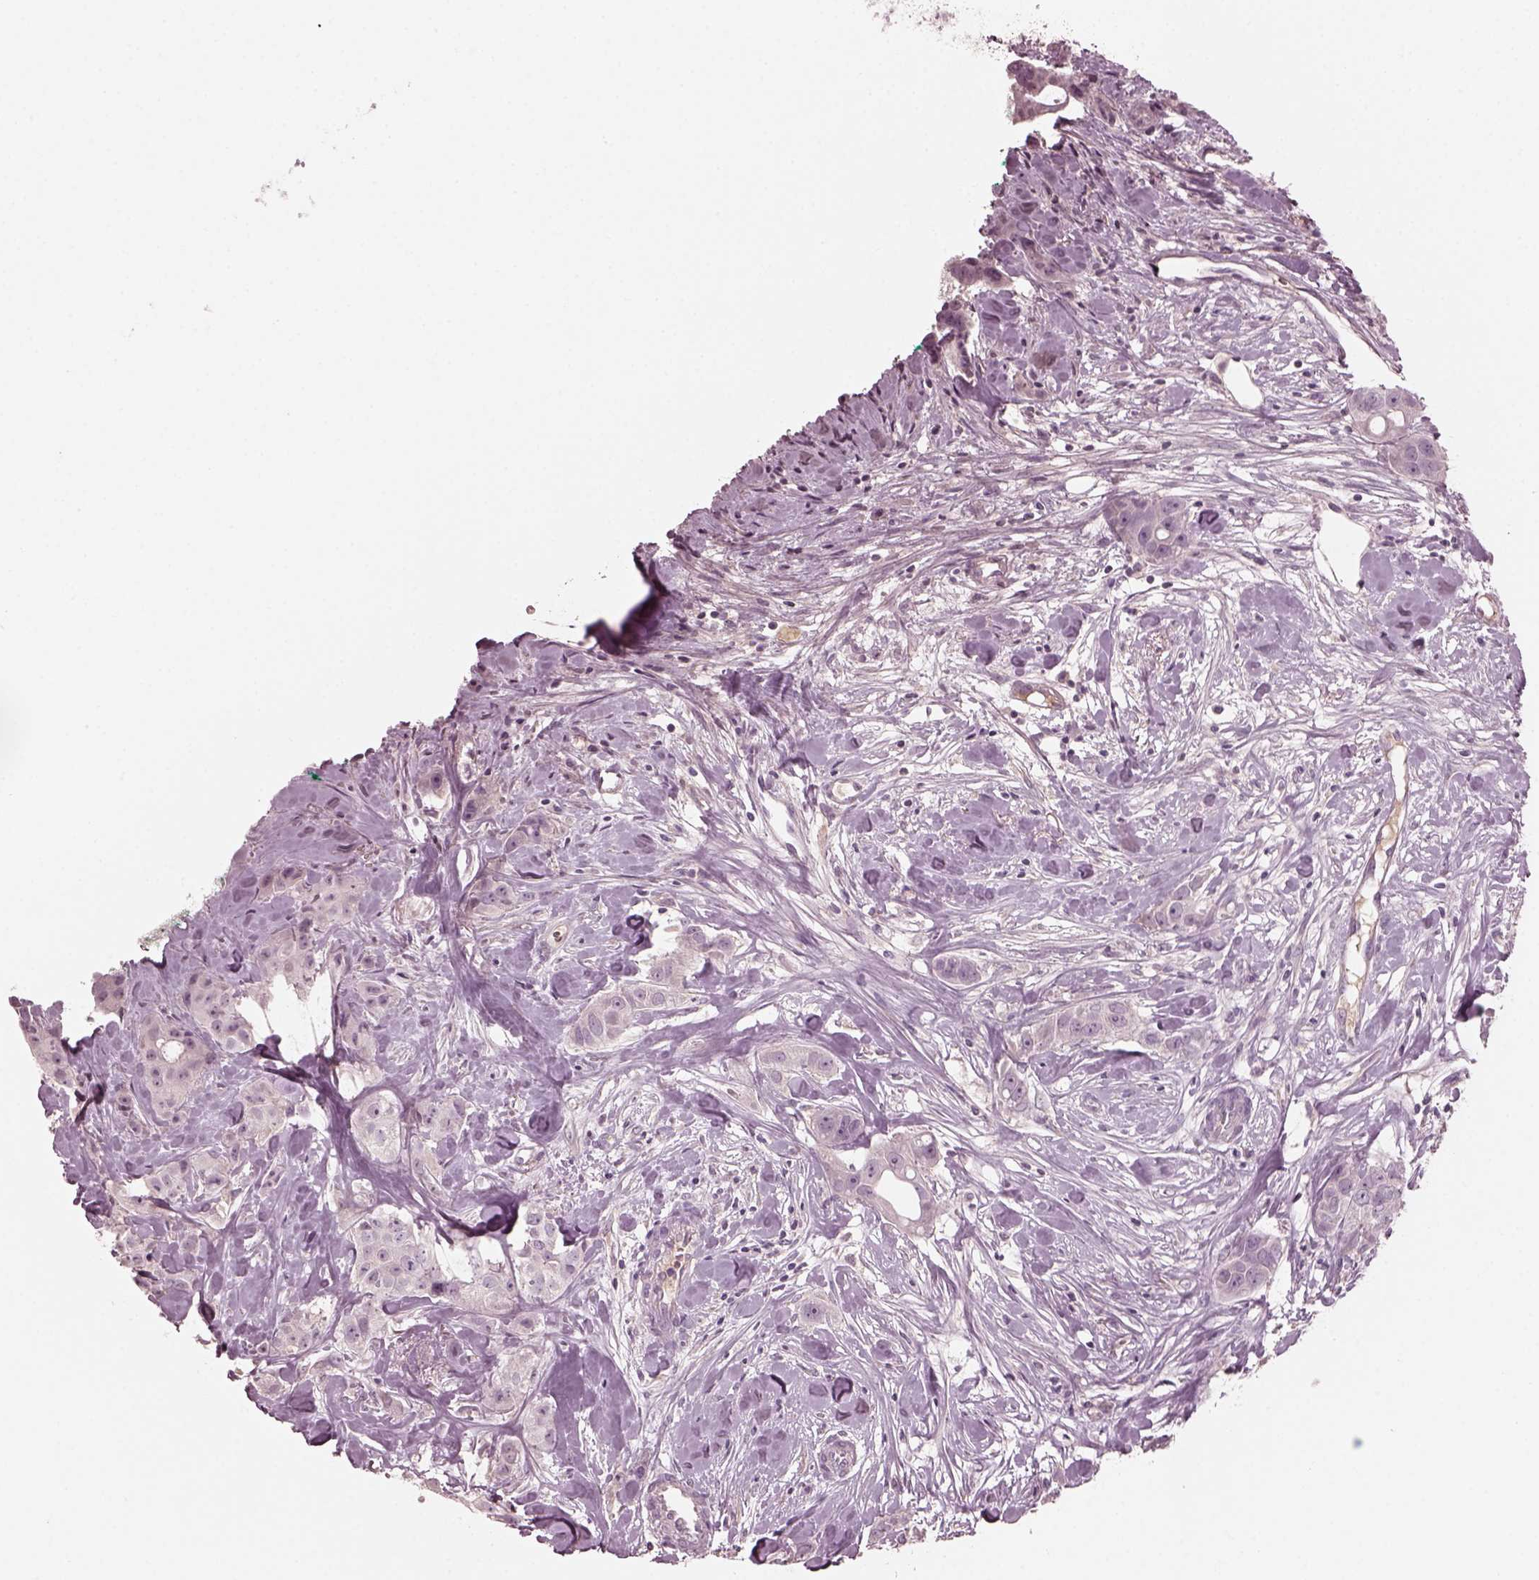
{"staining": {"intensity": "negative", "quantity": "none", "location": "none"}, "tissue": "breast cancer", "cell_type": "Tumor cells", "image_type": "cancer", "snomed": [{"axis": "morphology", "description": "Duct carcinoma"}, {"axis": "topography", "description": "Breast"}], "caption": "Immunohistochemical staining of breast invasive ductal carcinoma shows no significant positivity in tumor cells. Nuclei are stained in blue.", "gene": "PORCN", "patient": {"sex": "female", "age": 43}}